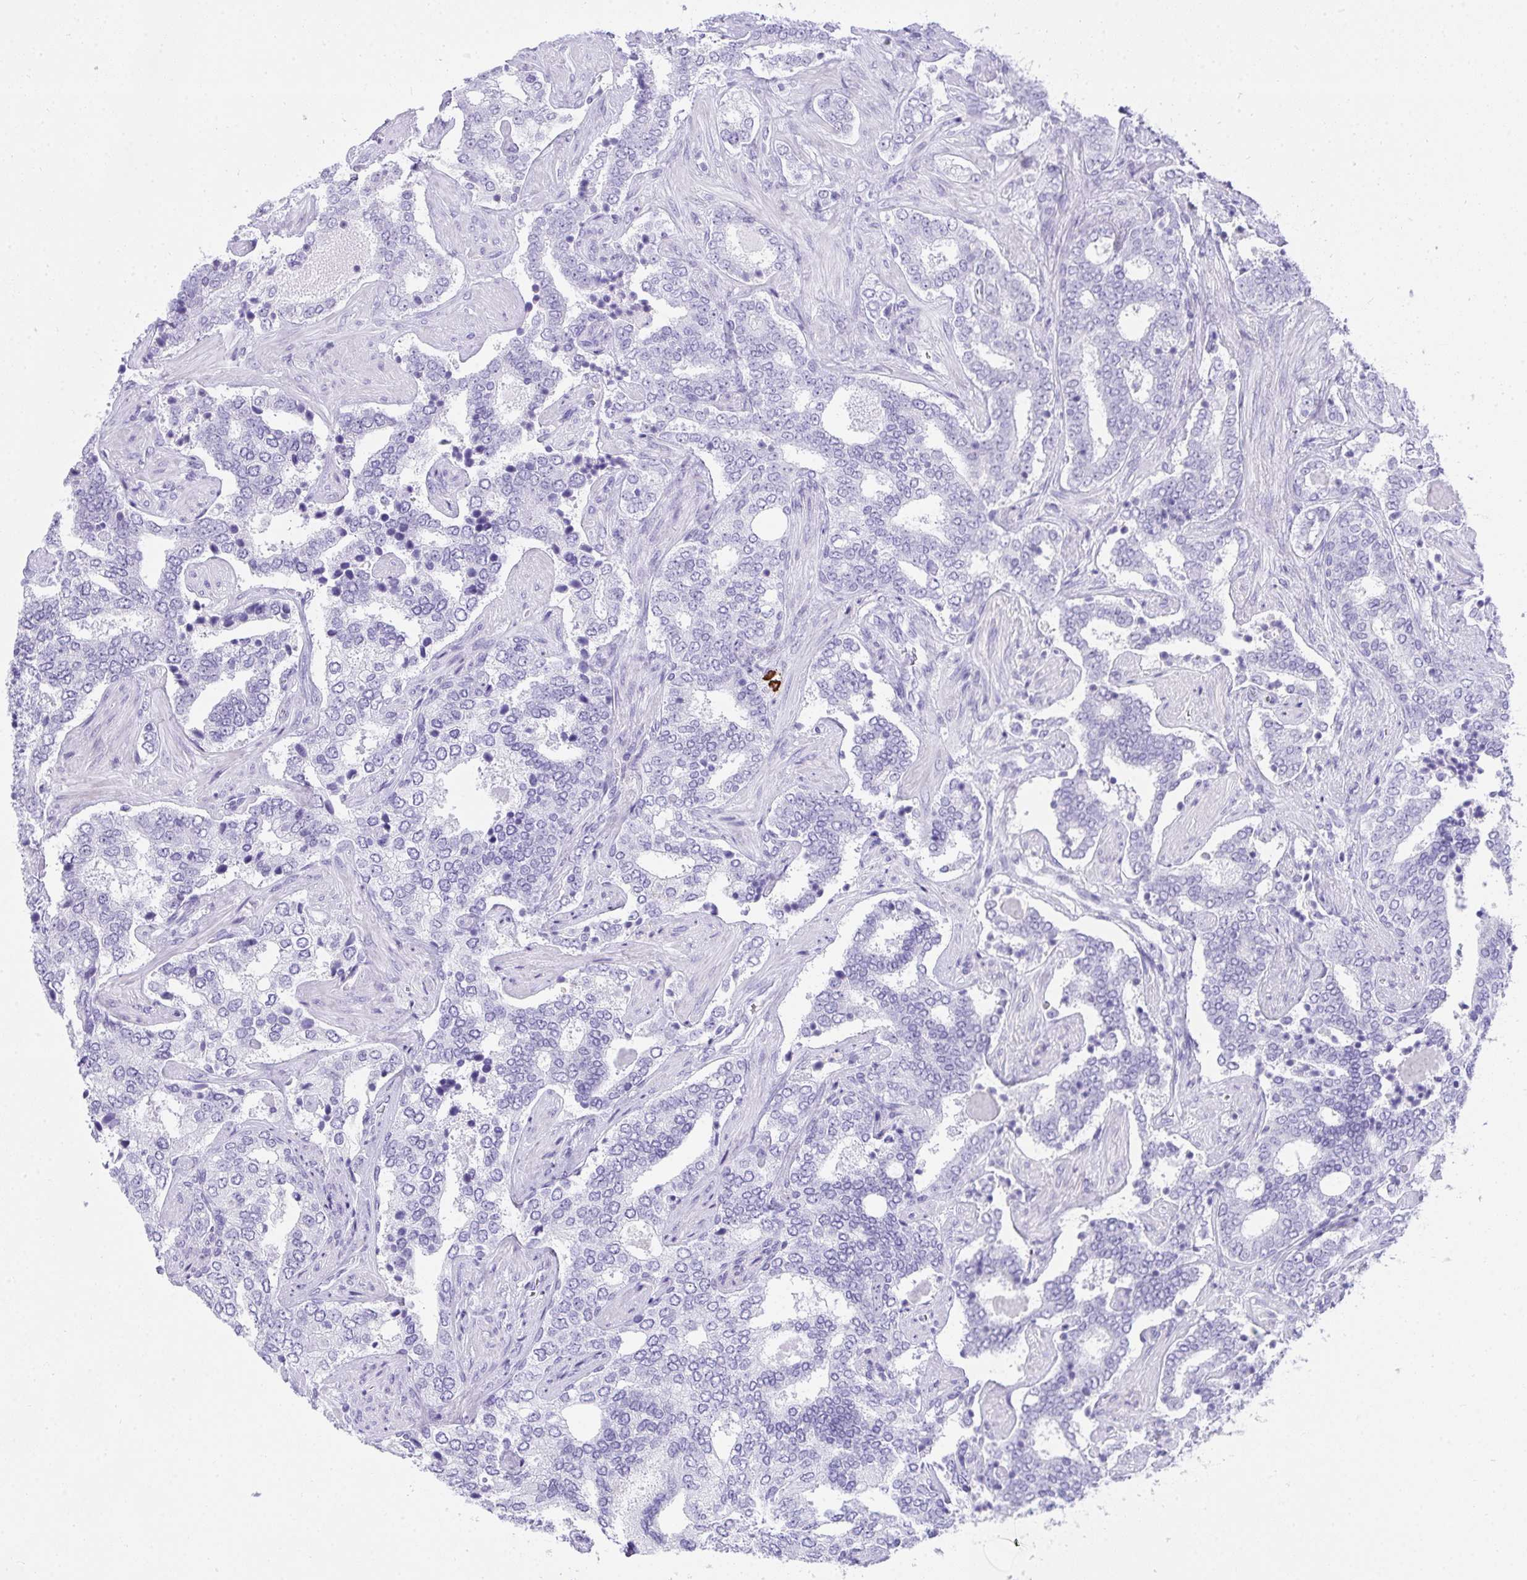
{"staining": {"intensity": "negative", "quantity": "none", "location": "none"}, "tissue": "prostate cancer", "cell_type": "Tumor cells", "image_type": "cancer", "snomed": [{"axis": "morphology", "description": "Adenocarcinoma, High grade"}, {"axis": "topography", "description": "Prostate"}], "caption": "Prostate cancer (adenocarcinoma (high-grade)) was stained to show a protein in brown. There is no significant expression in tumor cells.", "gene": "CDADC1", "patient": {"sex": "male", "age": 60}}